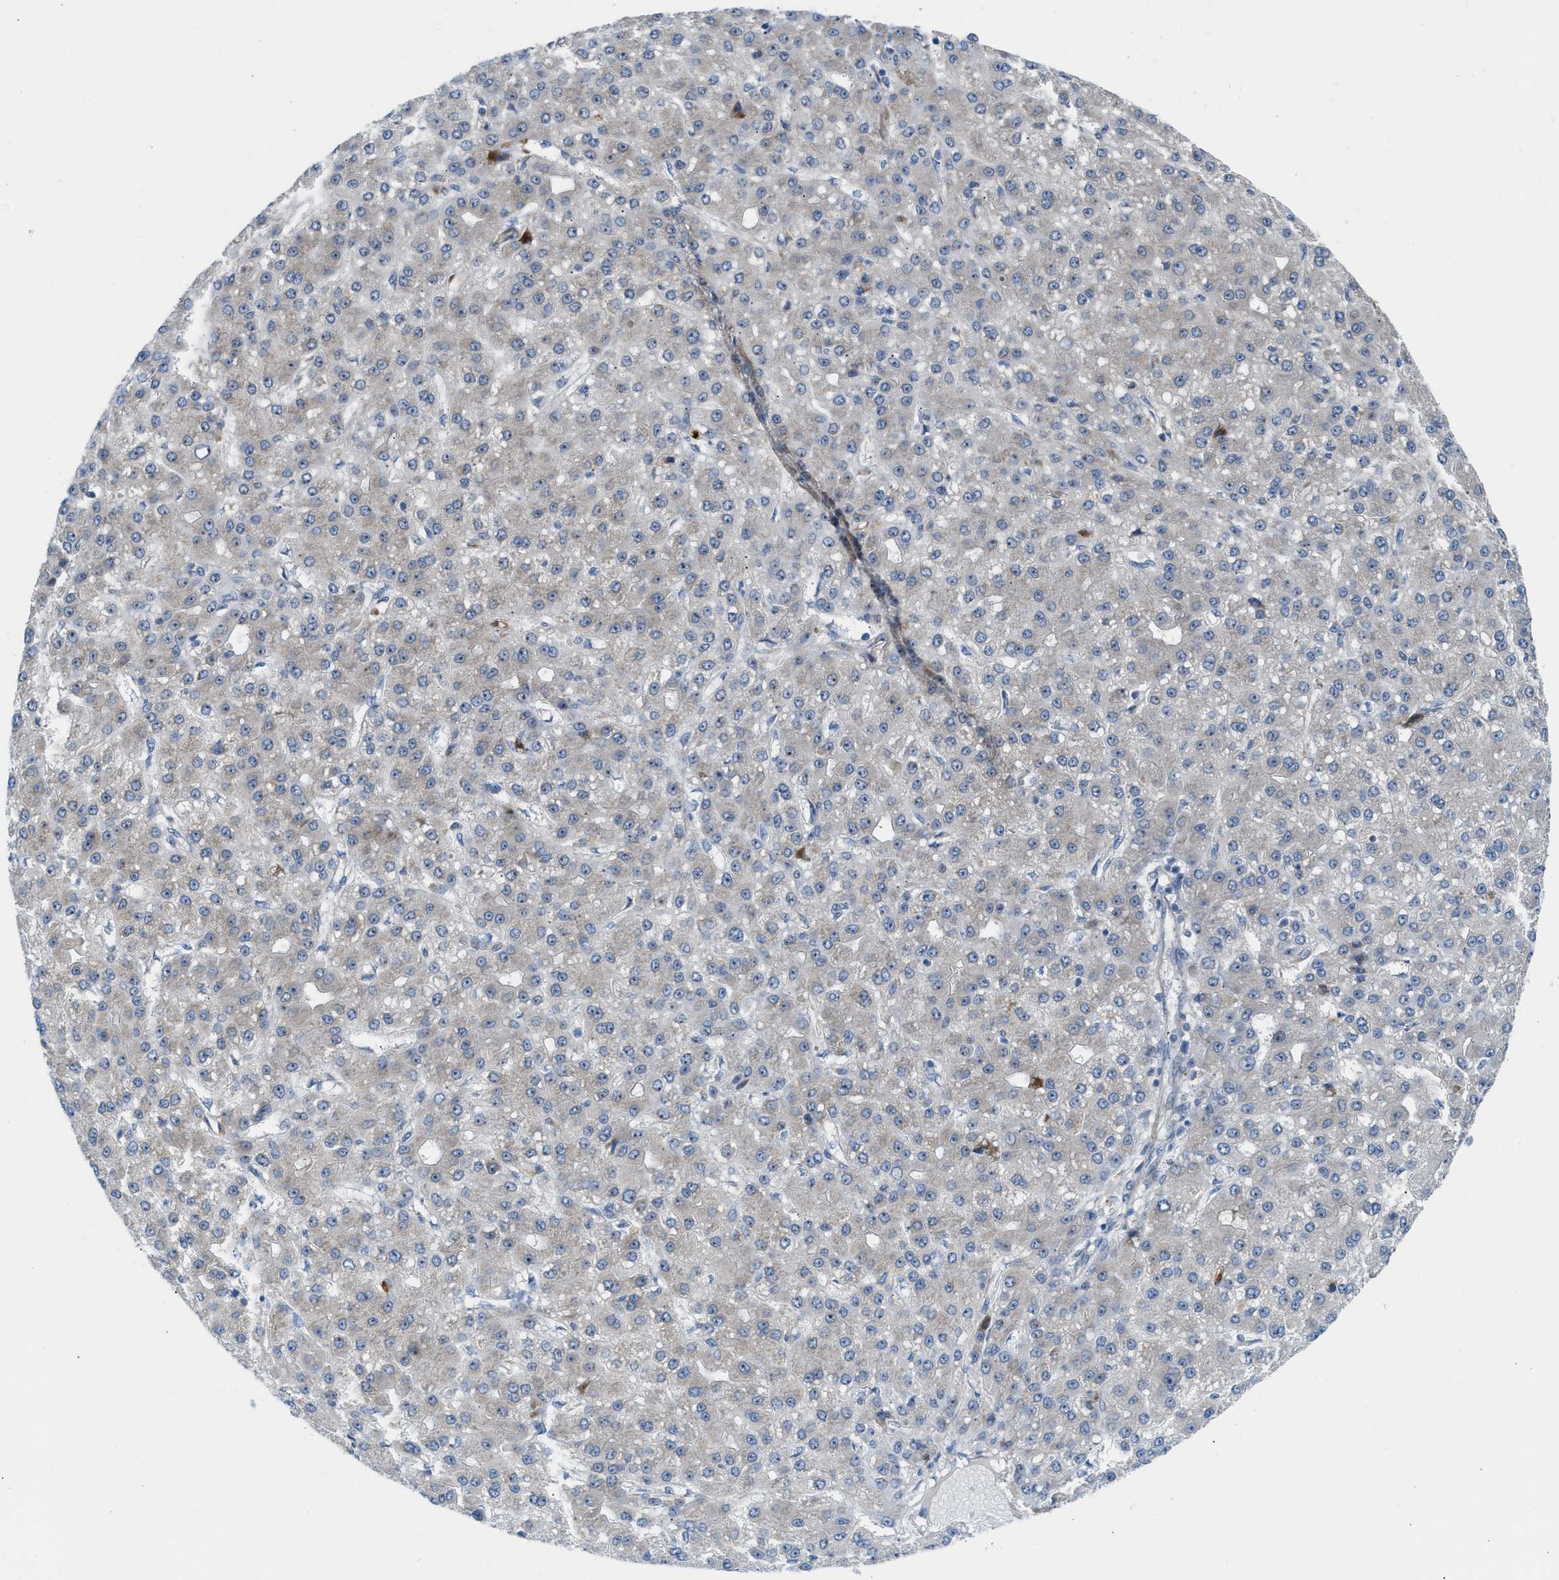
{"staining": {"intensity": "weak", "quantity": "<25%", "location": "cytoplasmic/membranous"}, "tissue": "liver cancer", "cell_type": "Tumor cells", "image_type": "cancer", "snomed": [{"axis": "morphology", "description": "Carcinoma, Hepatocellular, NOS"}, {"axis": "topography", "description": "Liver"}], "caption": "Tumor cells are negative for protein expression in human hepatocellular carcinoma (liver).", "gene": "TPH1", "patient": {"sex": "male", "age": 67}}